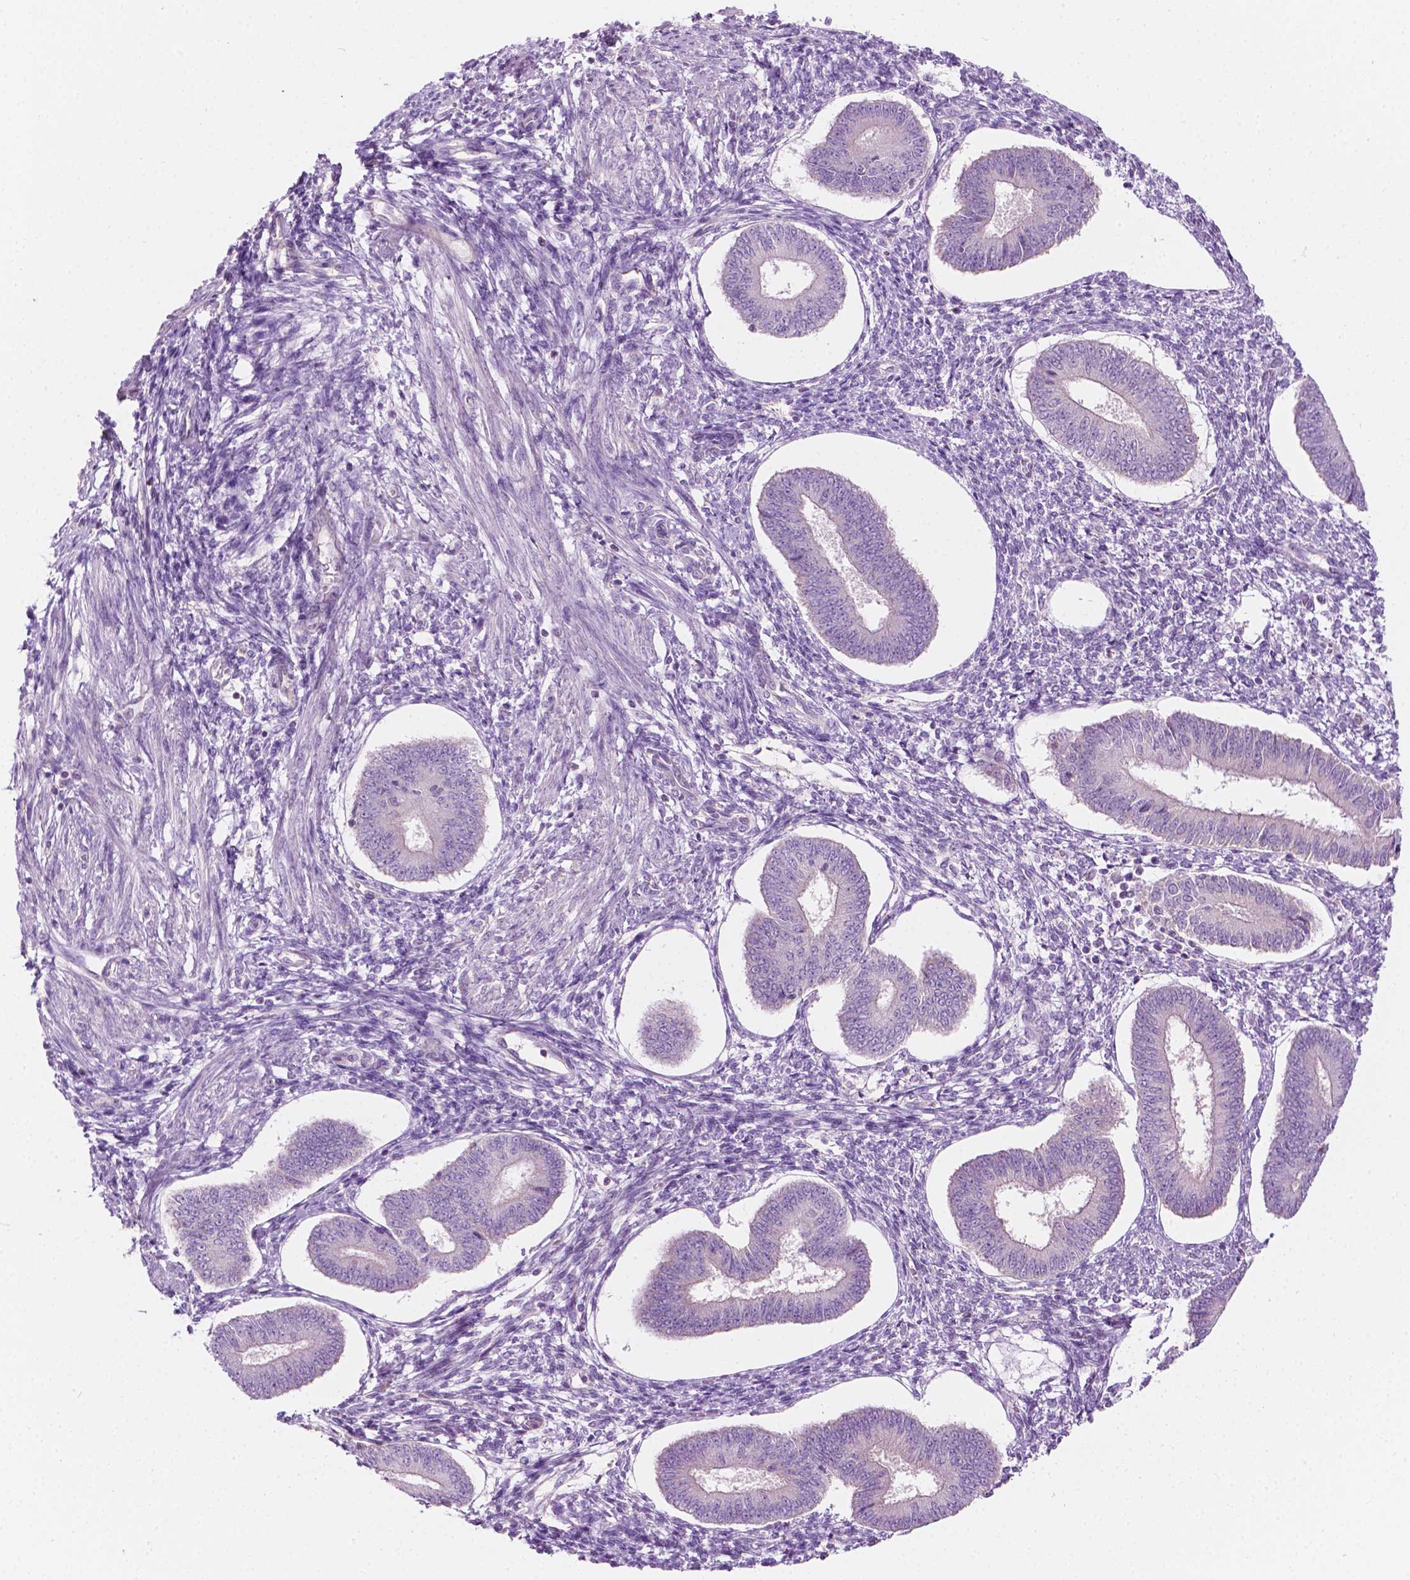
{"staining": {"intensity": "negative", "quantity": "none", "location": "none"}, "tissue": "endometrium", "cell_type": "Cells in endometrial stroma", "image_type": "normal", "snomed": [{"axis": "morphology", "description": "Normal tissue, NOS"}, {"axis": "topography", "description": "Endometrium"}], "caption": "Immunohistochemistry (IHC) image of unremarkable endometrium: human endometrium stained with DAB demonstrates no significant protein positivity in cells in endometrial stroma.", "gene": "NOS1AP", "patient": {"sex": "female", "age": 42}}